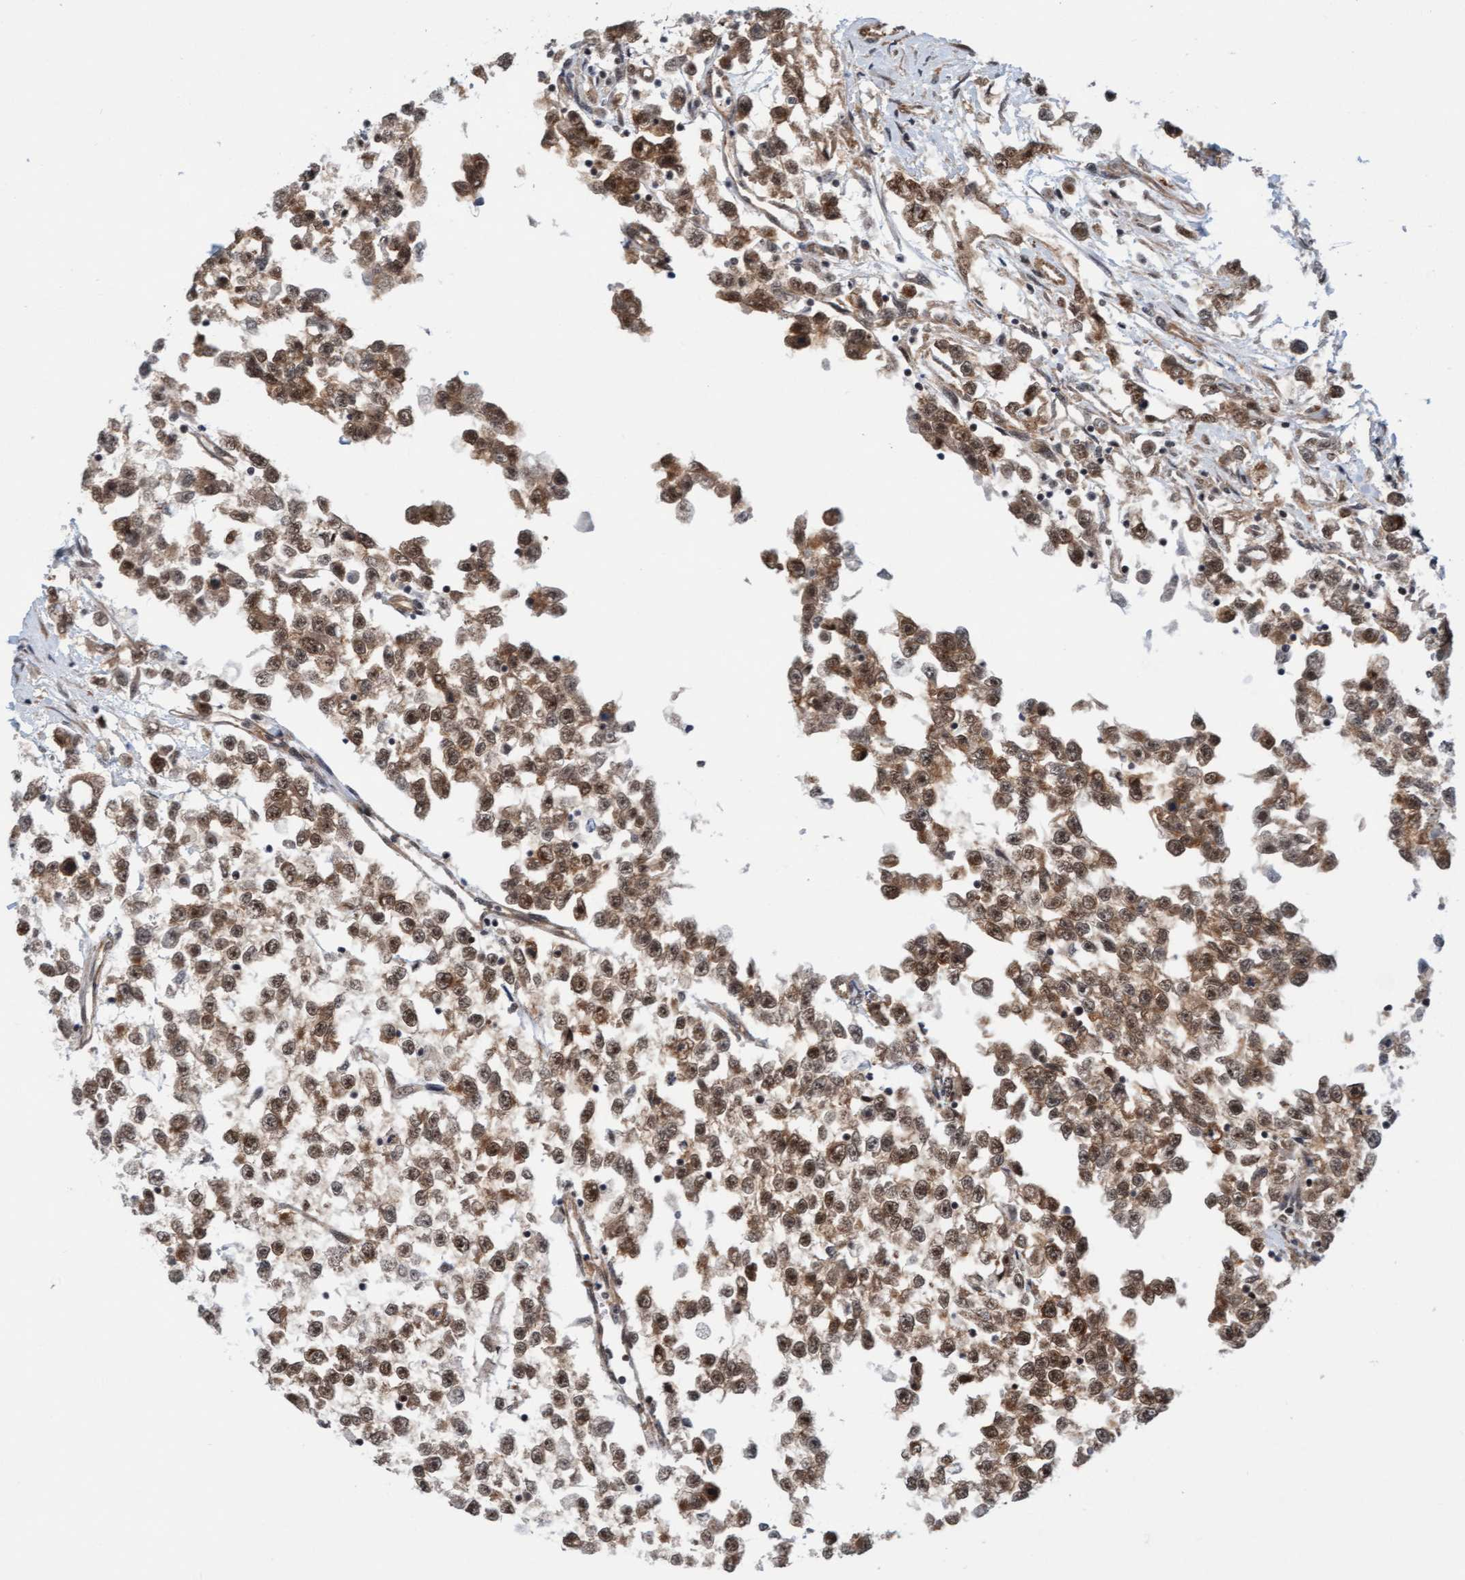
{"staining": {"intensity": "moderate", "quantity": ">75%", "location": "cytoplasmic/membranous,nuclear"}, "tissue": "testis cancer", "cell_type": "Tumor cells", "image_type": "cancer", "snomed": [{"axis": "morphology", "description": "Seminoma, NOS"}, {"axis": "morphology", "description": "Carcinoma, Embryonal, NOS"}, {"axis": "topography", "description": "Testis"}], "caption": "This is a micrograph of immunohistochemistry staining of testis cancer (seminoma), which shows moderate staining in the cytoplasmic/membranous and nuclear of tumor cells.", "gene": "STXBP4", "patient": {"sex": "male", "age": 51}}